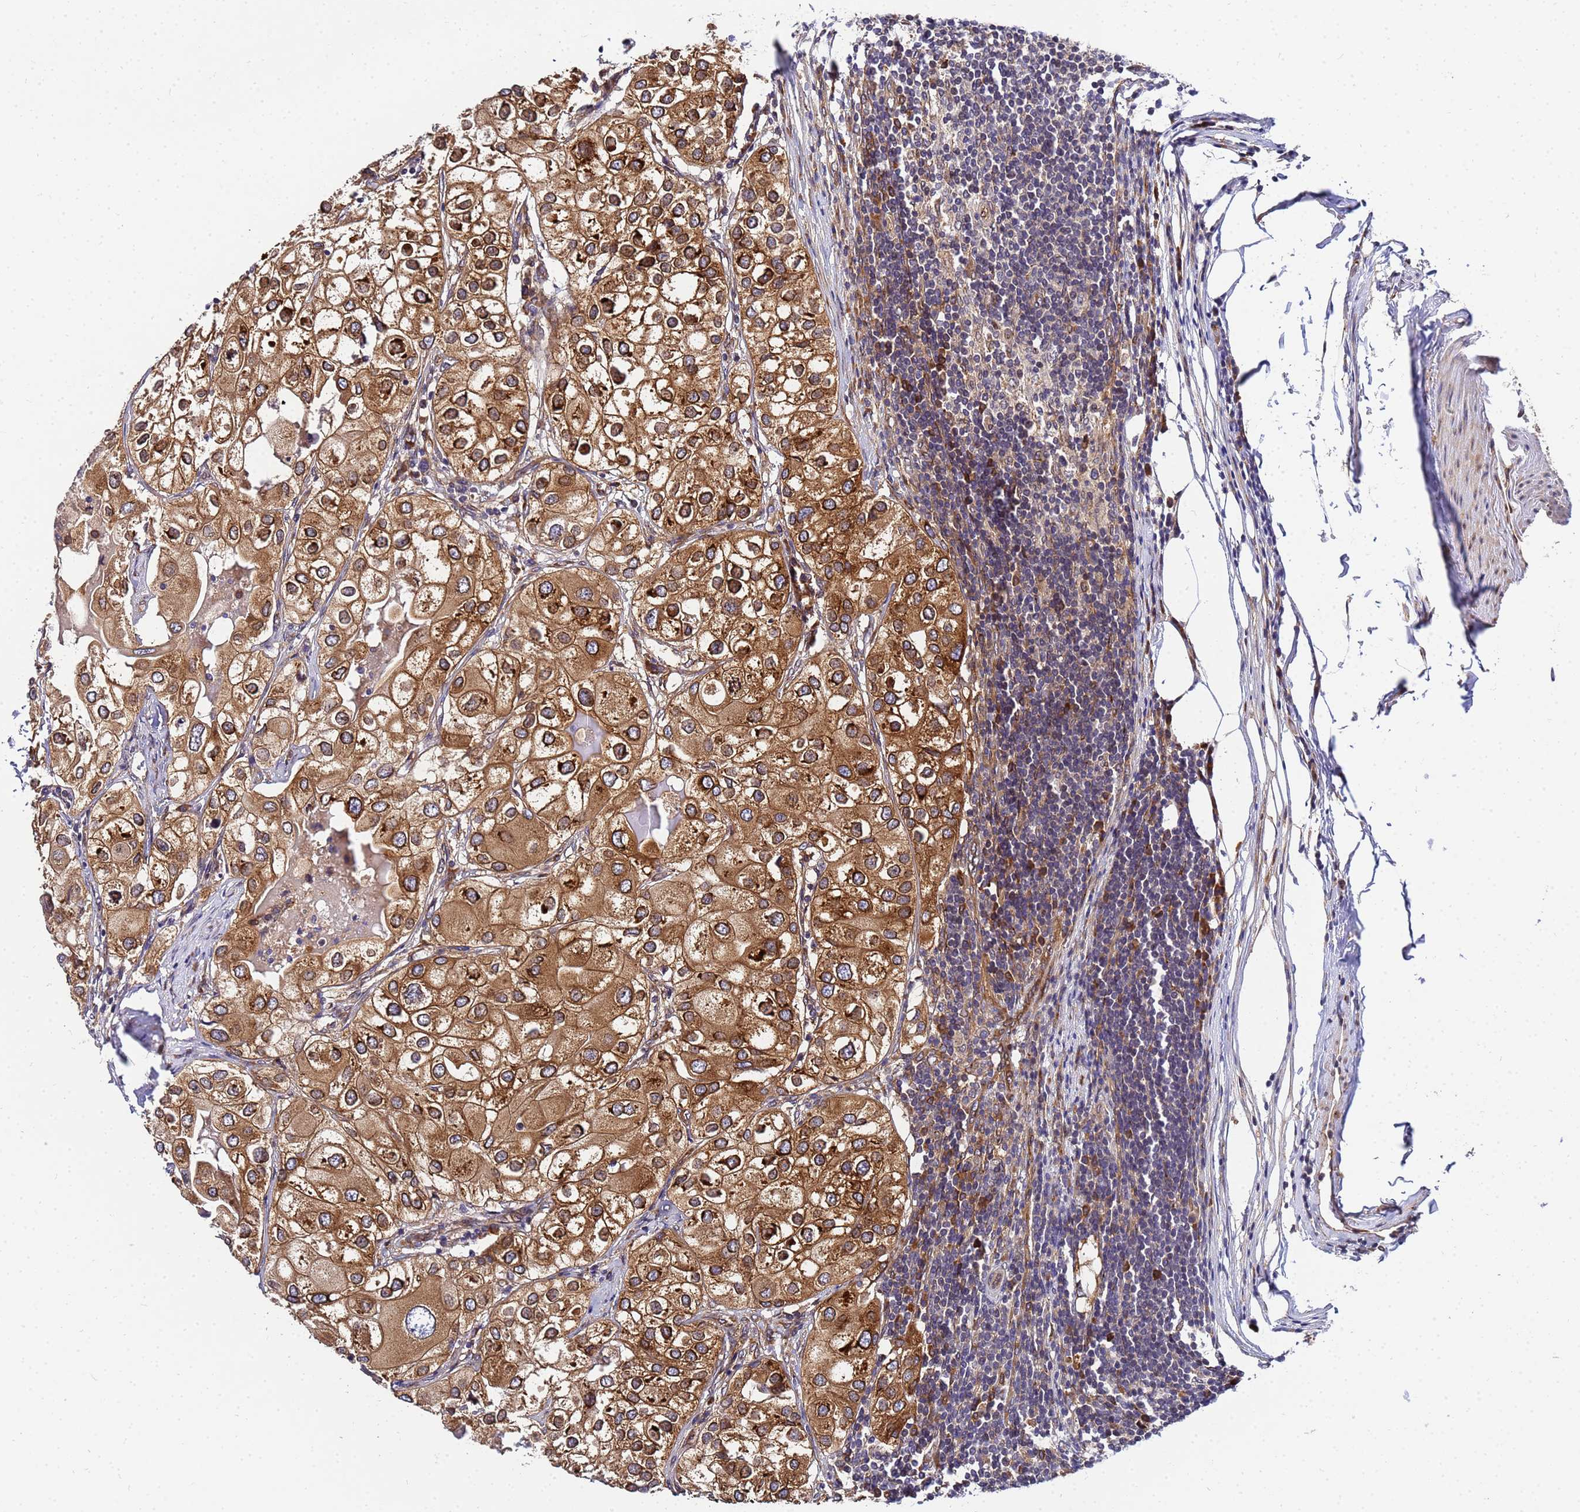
{"staining": {"intensity": "moderate", "quantity": ">75%", "location": "cytoplasmic/membranous"}, "tissue": "urothelial cancer", "cell_type": "Tumor cells", "image_type": "cancer", "snomed": [{"axis": "morphology", "description": "Urothelial carcinoma, High grade"}, {"axis": "topography", "description": "Urinary bladder"}], "caption": "Brown immunohistochemical staining in human urothelial cancer reveals moderate cytoplasmic/membranous expression in approximately >75% of tumor cells.", "gene": "UNC93B1", "patient": {"sex": "male", "age": 64}}